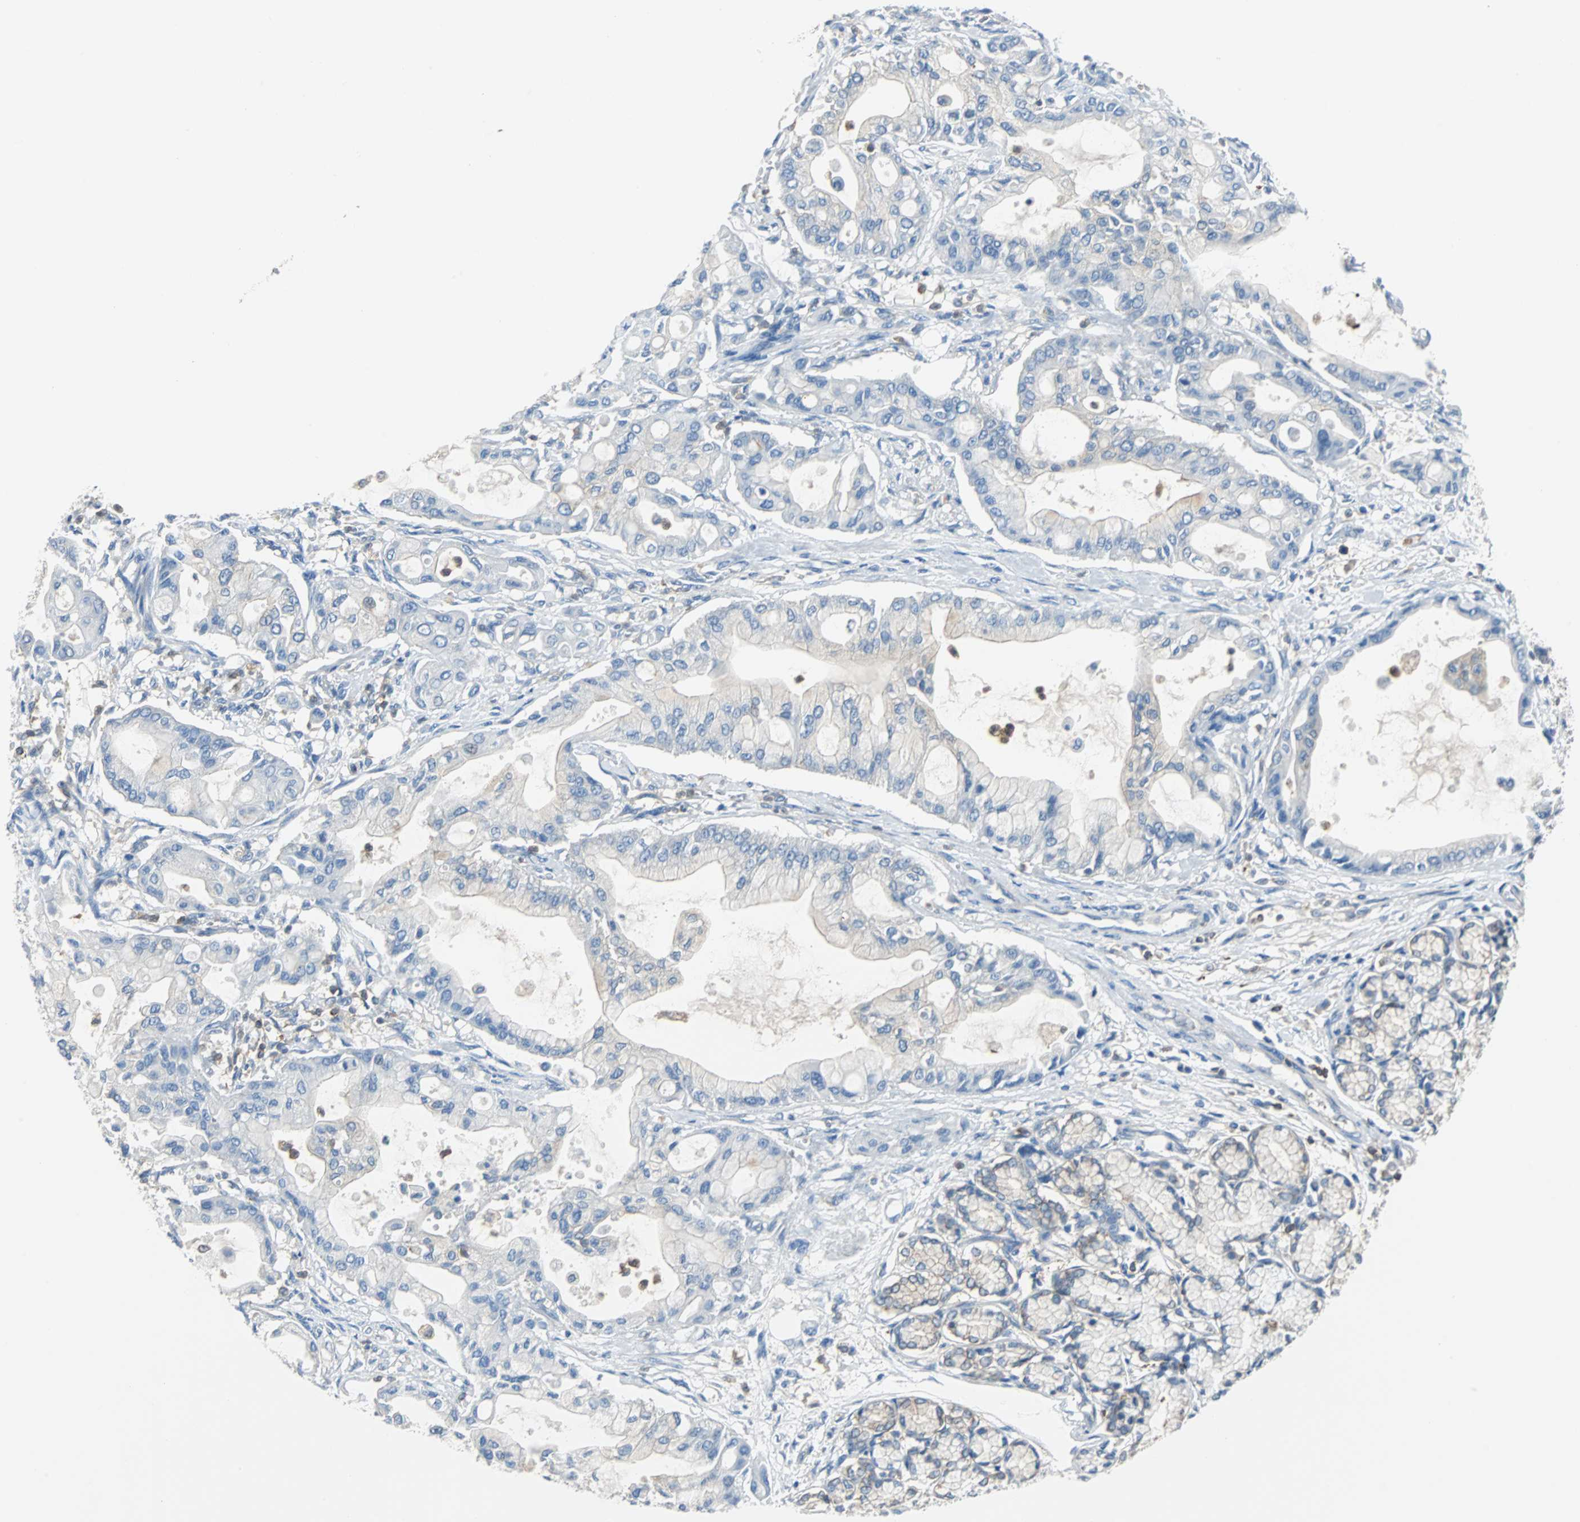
{"staining": {"intensity": "negative", "quantity": "none", "location": "none"}, "tissue": "pancreatic cancer", "cell_type": "Tumor cells", "image_type": "cancer", "snomed": [{"axis": "morphology", "description": "Adenocarcinoma, NOS"}, {"axis": "morphology", "description": "Adenocarcinoma, metastatic, NOS"}, {"axis": "topography", "description": "Lymph node"}, {"axis": "topography", "description": "Pancreas"}, {"axis": "topography", "description": "Duodenum"}], "caption": "This is an immunohistochemistry image of human pancreatic adenocarcinoma. There is no positivity in tumor cells.", "gene": "TSC22D4", "patient": {"sex": "female", "age": 64}}